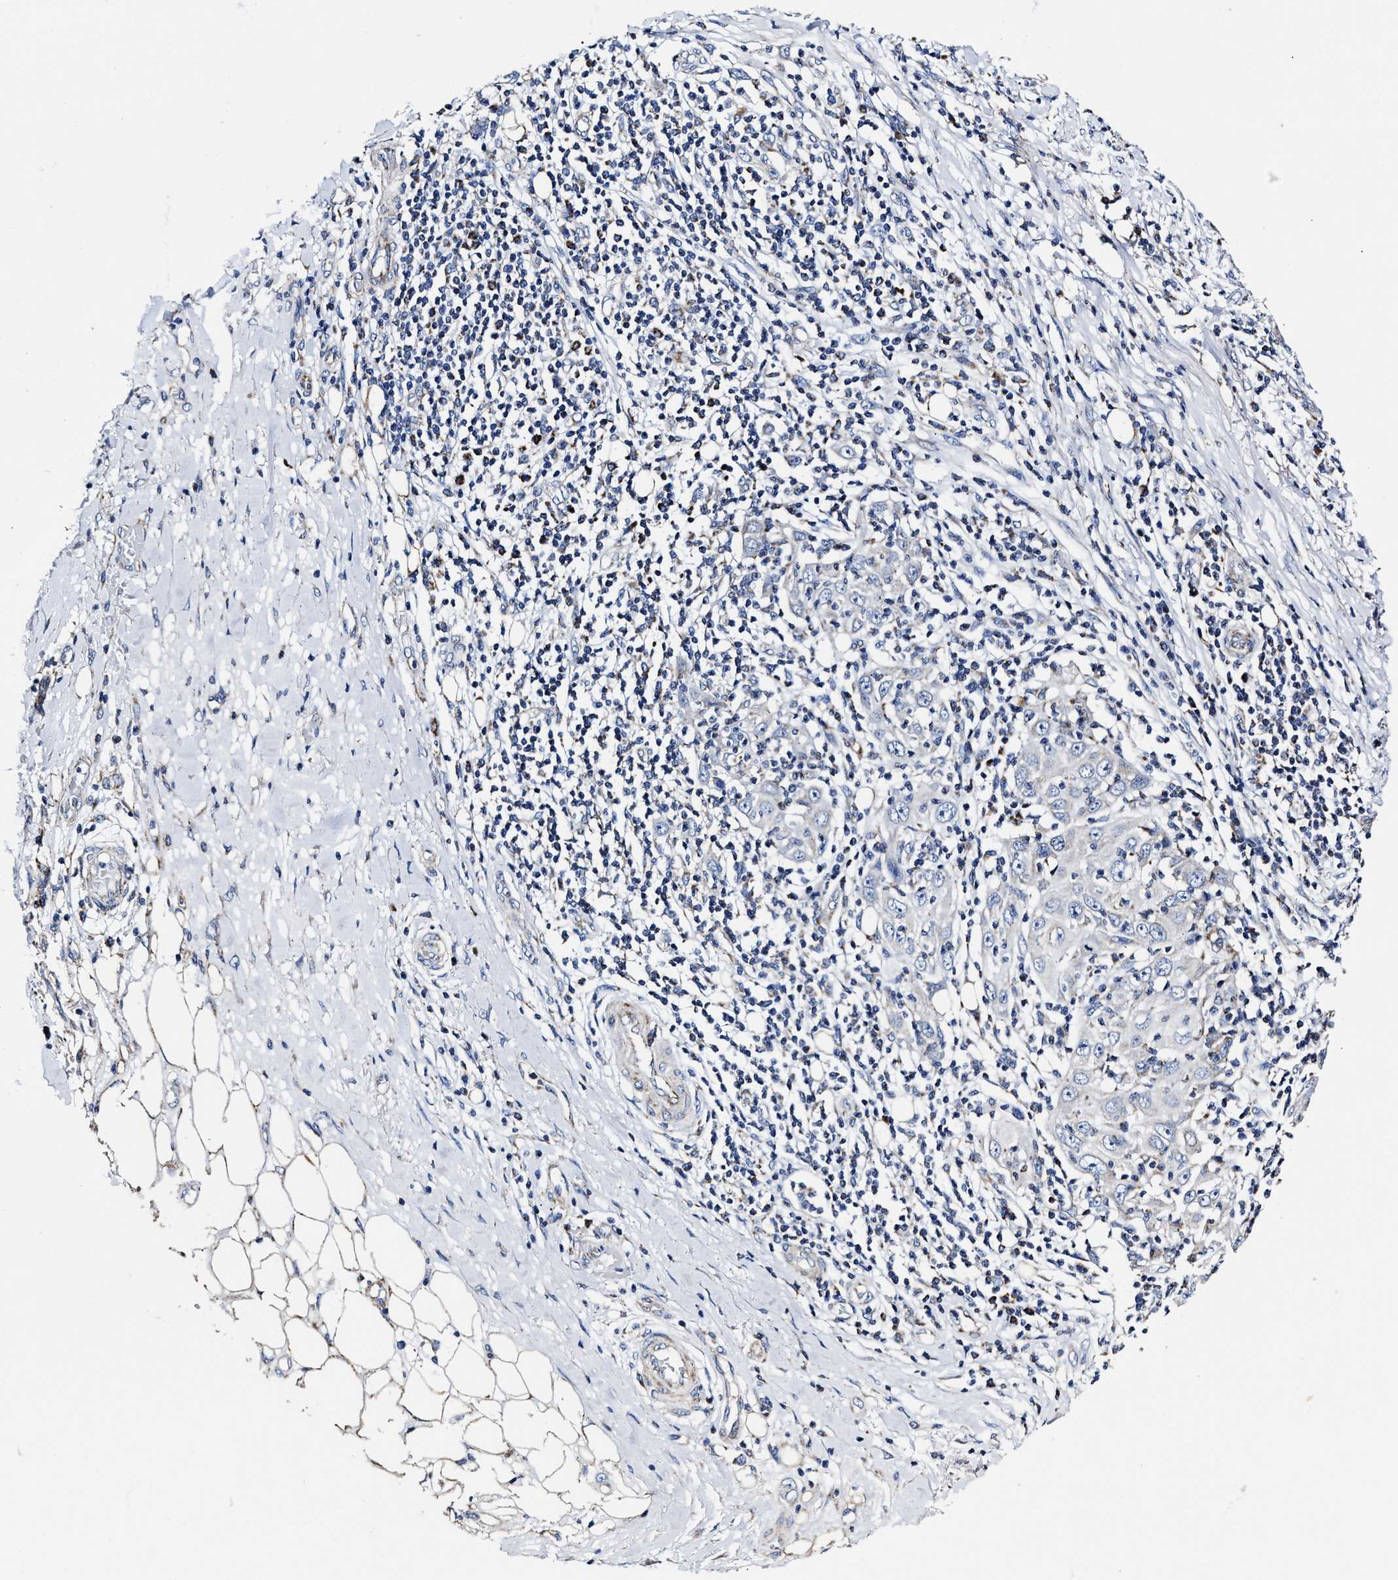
{"staining": {"intensity": "negative", "quantity": "none", "location": "none"}, "tissue": "skin cancer", "cell_type": "Tumor cells", "image_type": "cancer", "snomed": [{"axis": "morphology", "description": "Squamous cell carcinoma, NOS"}, {"axis": "topography", "description": "Skin"}], "caption": "High magnification brightfield microscopy of squamous cell carcinoma (skin) stained with DAB (brown) and counterstained with hematoxylin (blue): tumor cells show no significant positivity. Nuclei are stained in blue.", "gene": "HINT2", "patient": {"sex": "female", "age": 88}}